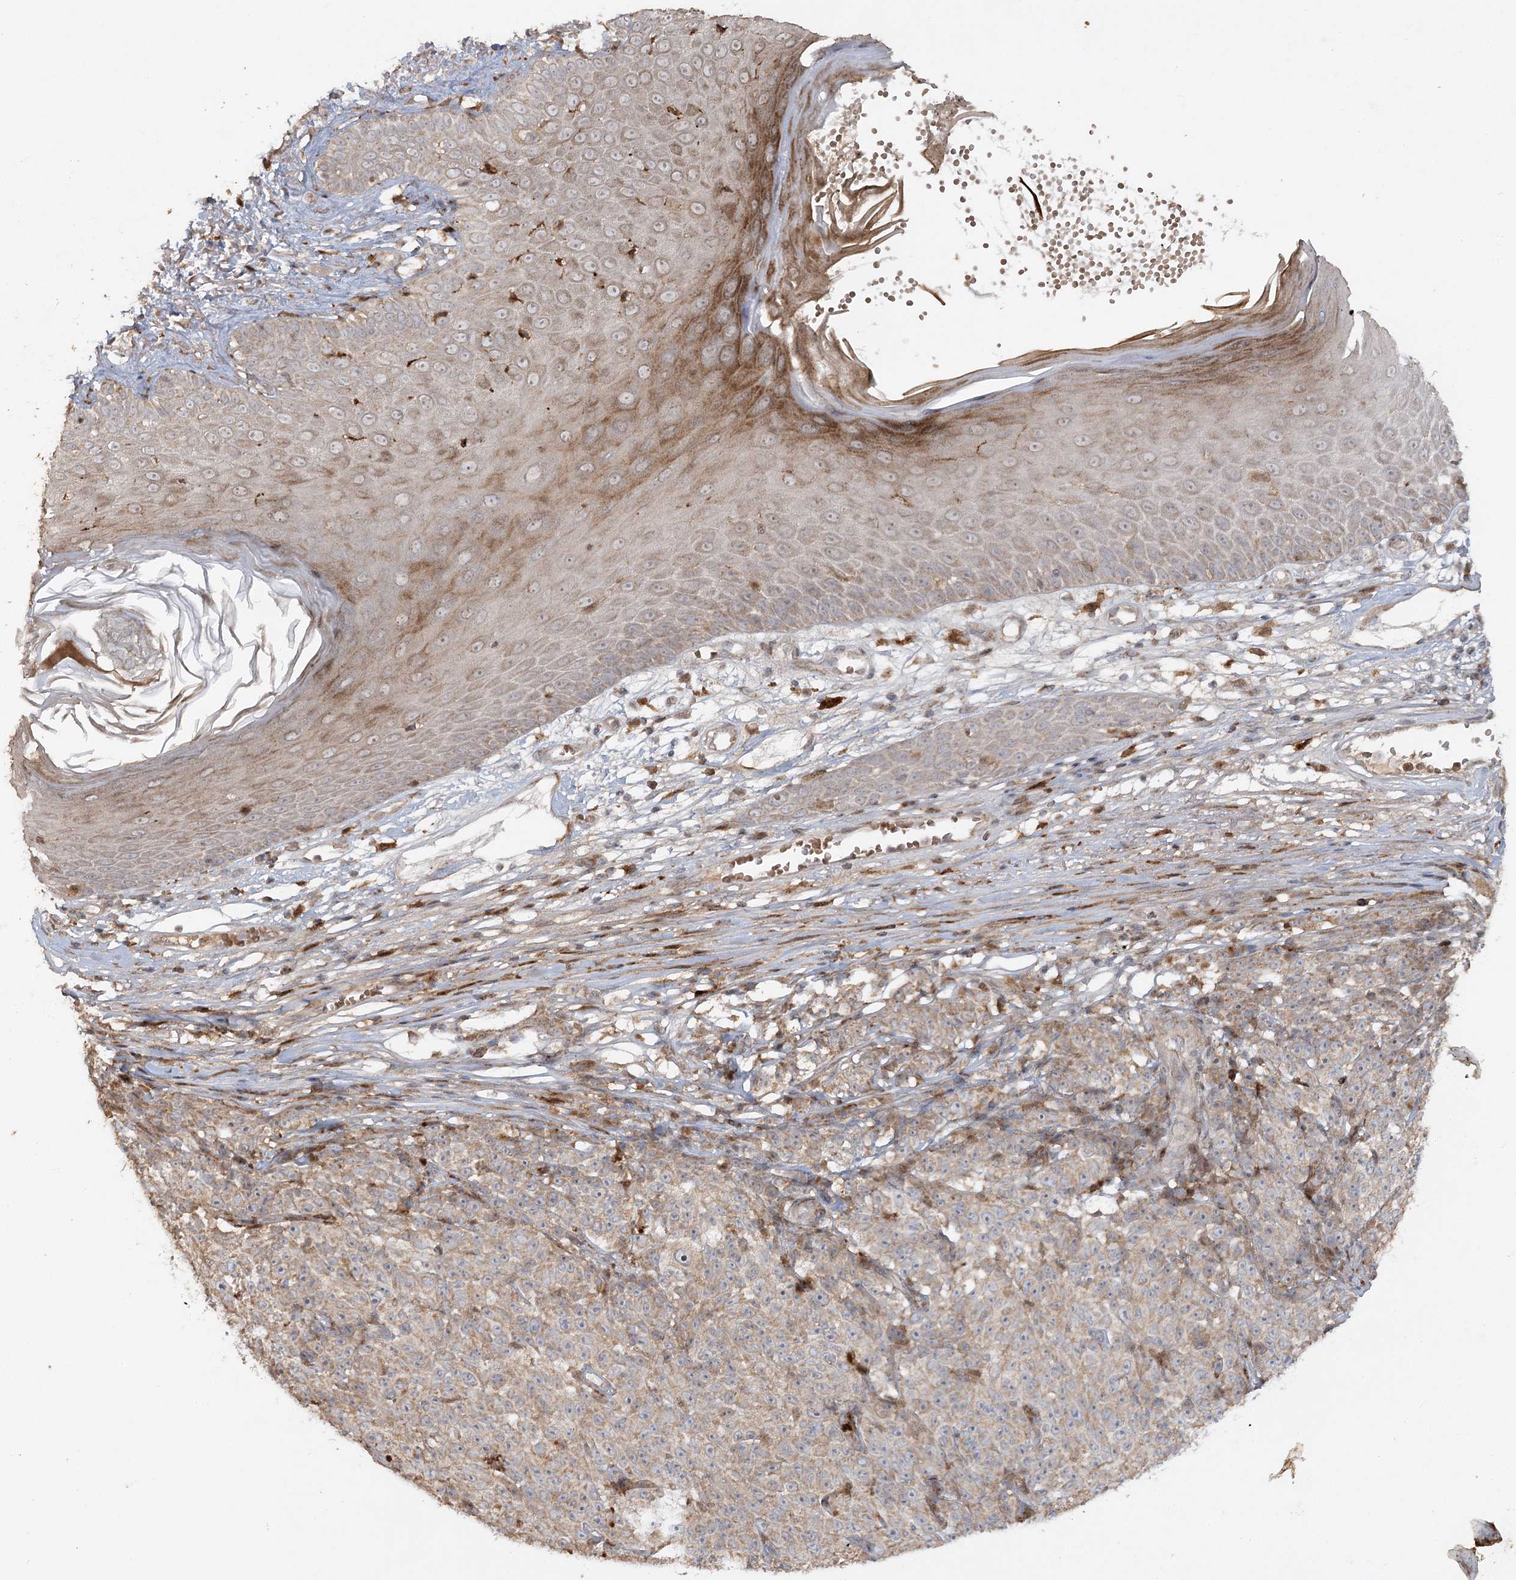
{"staining": {"intensity": "weak", "quantity": ">75%", "location": "cytoplasmic/membranous"}, "tissue": "melanoma", "cell_type": "Tumor cells", "image_type": "cancer", "snomed": [{"axis": "morphology", "description": "Malignant melanoma, NOS"}, {"axis": "topography", "description": "Skin"}], "caption": "A micrograph showing weak cytoplasmic/membranous positivity in approximately >75% of tumor cells in melanoma, as visualized by brown immunohistochemical staining.", "gene": "KBTBD4", "patient": {"sex": "female", "age": 82}}